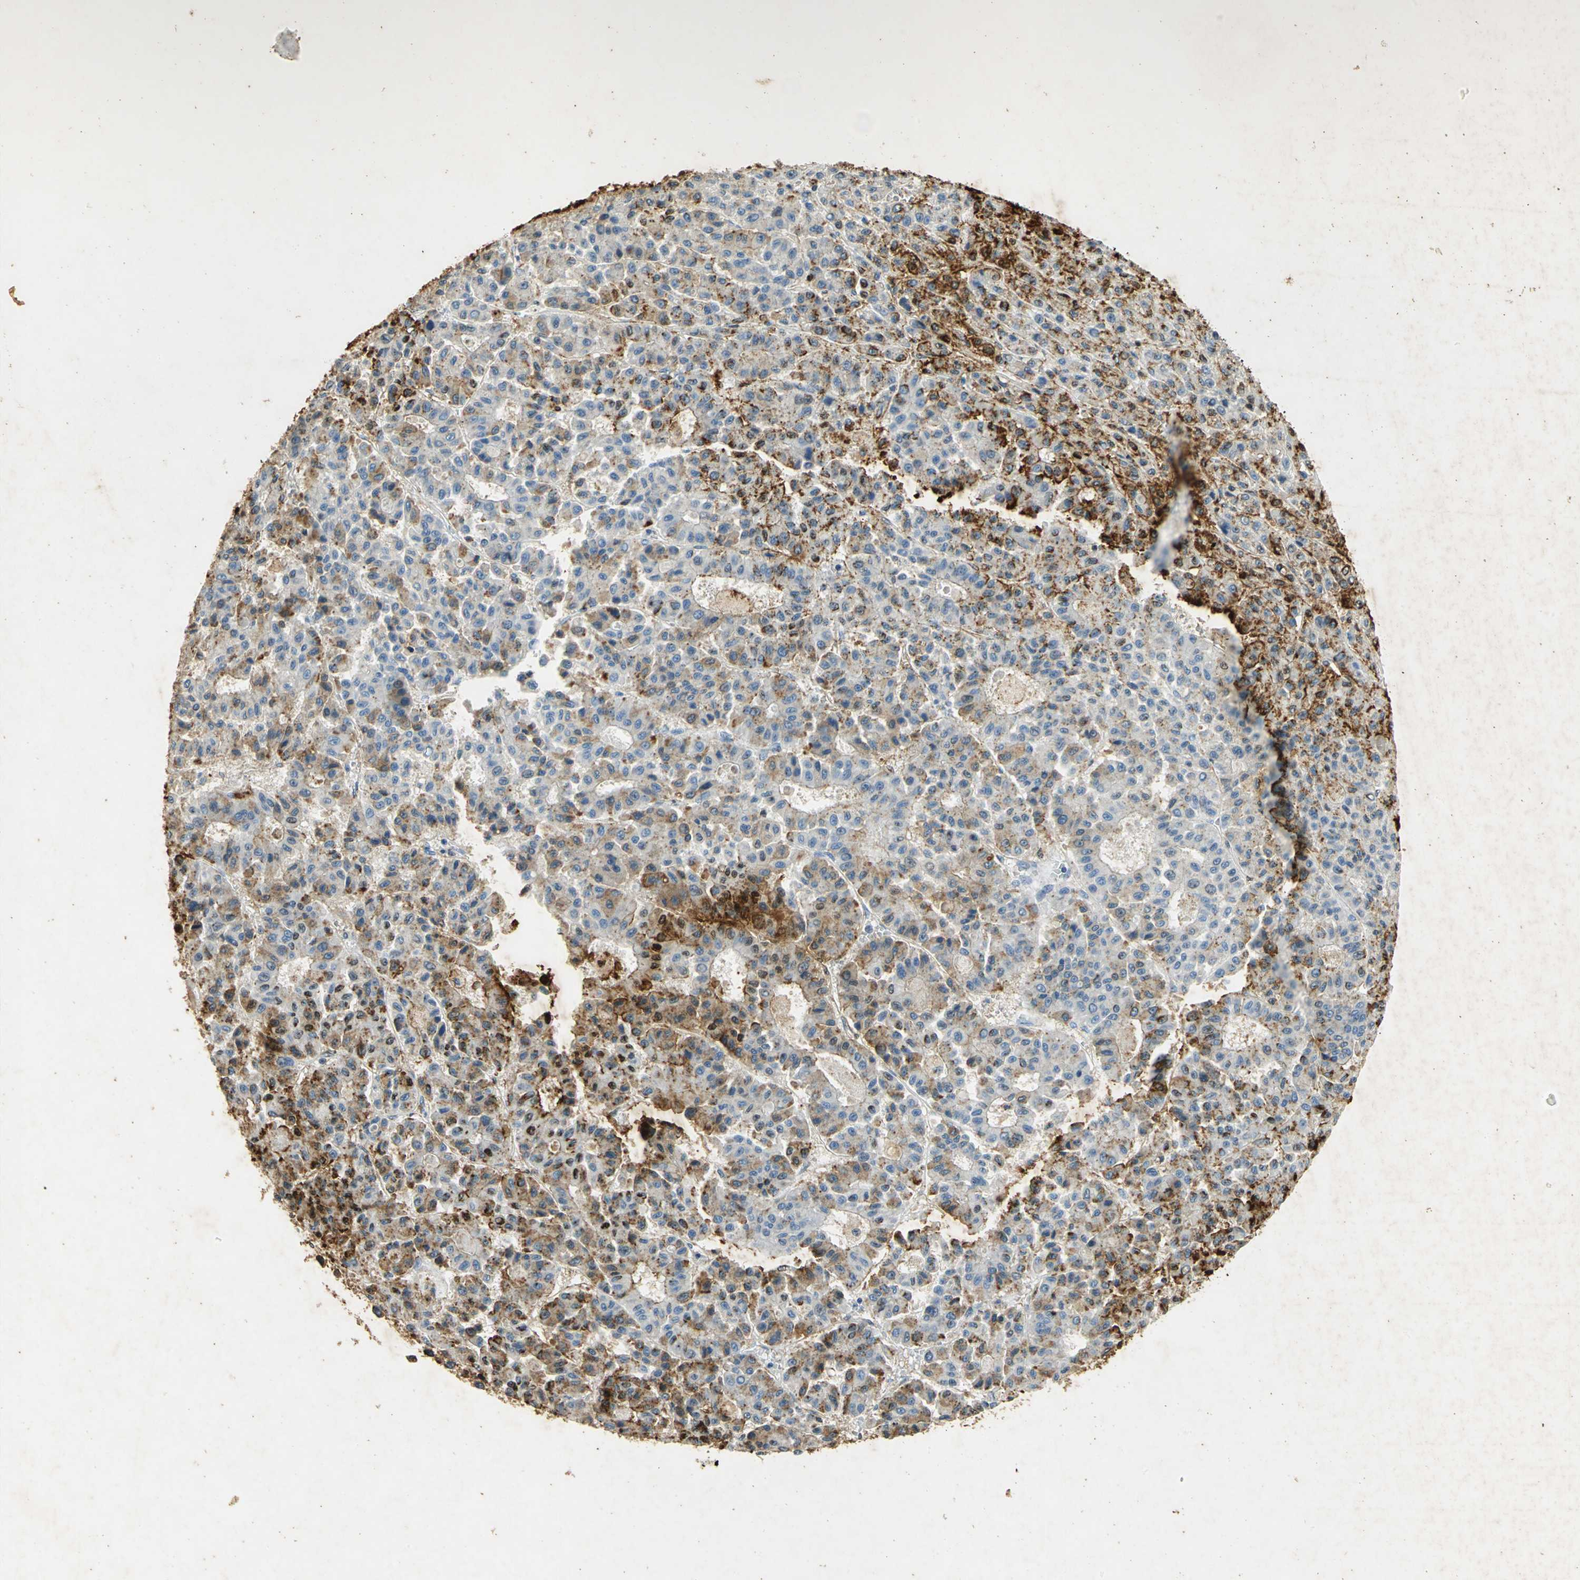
{"staining": {"intensity": "moderate", "quantity": "25%-75%", "location": "cytoplasmic/membranous"}, "tissue": "liver cancer", "cell_type": "Tumor cells", "image_type": "cancer", "snomed": [{"axis": "morphology", "description": "Carcinoma, Hepatocellular, NOS"}, {"axis": "topography", "description": "Liver"}], "caption": "An IHC photomicrograph of tumor tissue is shown. Protein staining in brown highlights moderate cytoplasmic/membranous positivity in liver cancer within tumor cells.", "gene": "ANXA4", "patient": {"sex": "male", "age": 70}}